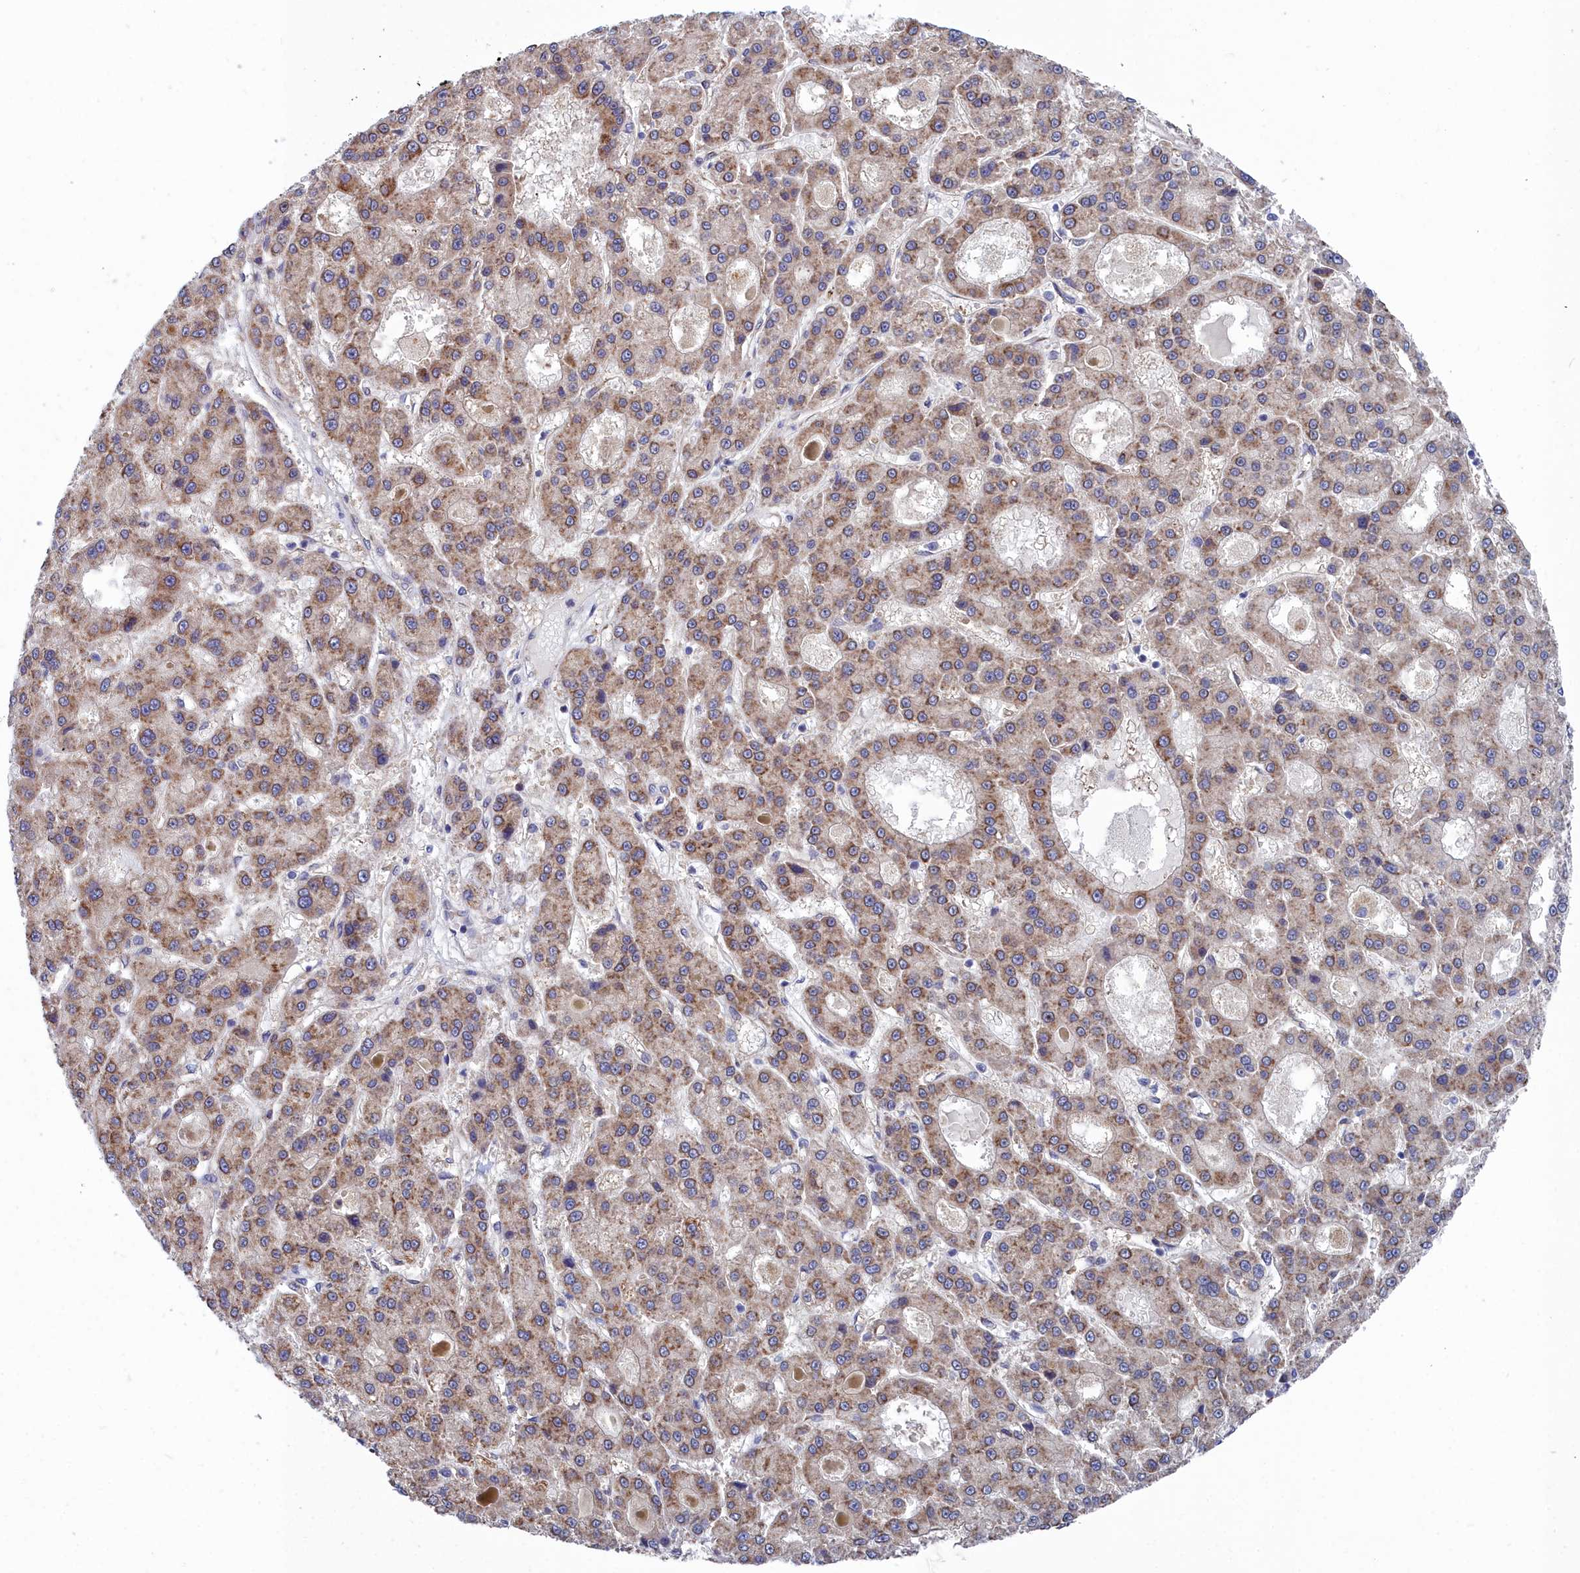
{"staining": {"intensity": "moderate", "quantity": ">75%", "location": "cytoplasmic/membranous"}, "tissue": "liver cancer", "cell_type": "Tumor cells", "image_type": "cancer", "snomed": [{"axis": "morphology", "description": "Carcinoma, Hepatocellular, NOS"}, {"axis": "topography", "description": "Liver"}], "caption": "DAB immunohistochemical staining of liver hepatocellular carcinoma displays moderate cytoplasmic/membranous protein staining in about >75% of tumor cells.", "gene": "RDX", "patient": {"sex": "male", "age": 70}}